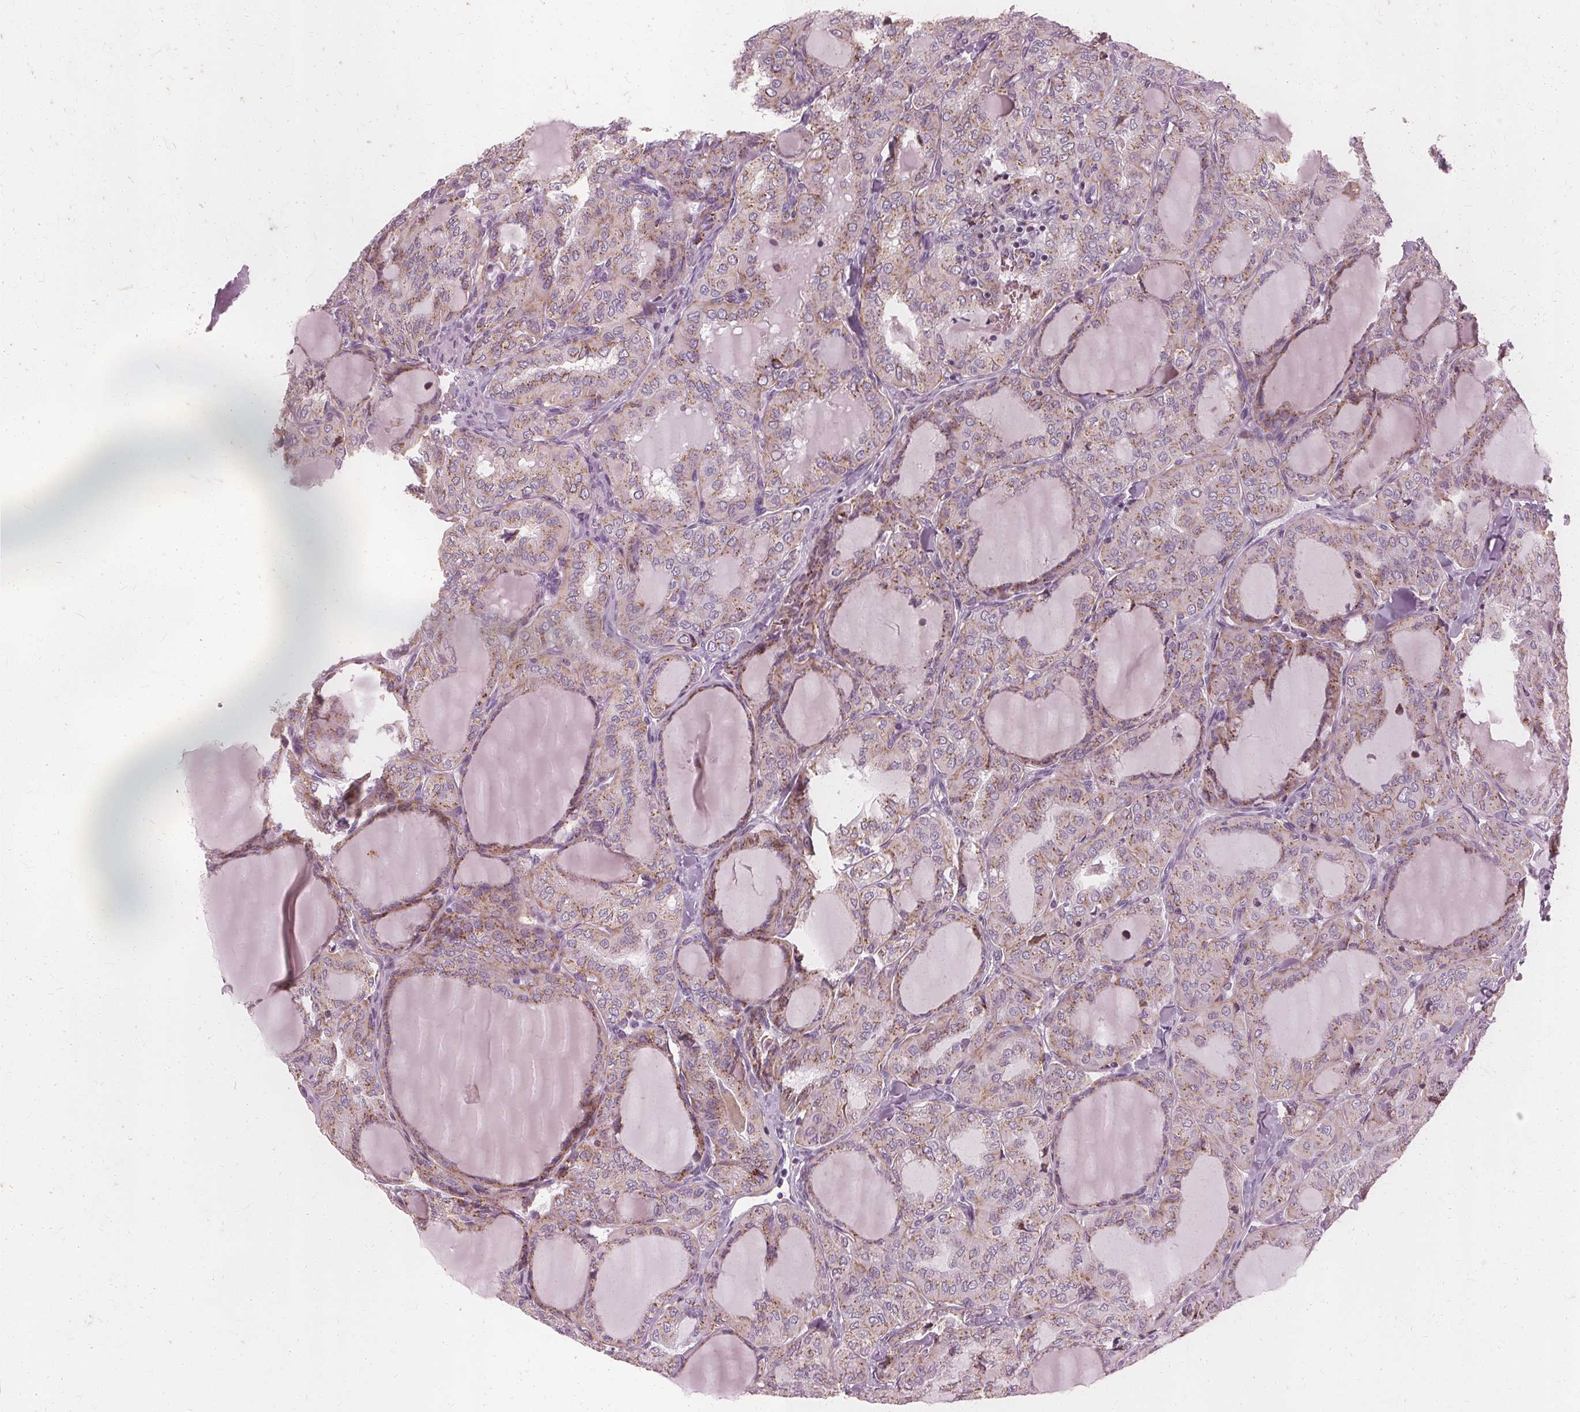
{"staining": {"intensity": "weak", "quantity": "25%-75%", "location": "cytoplasmic/membranous"}, "tissue": "thyroid cancer", "cell_type": "Tumor cells", "image_type": "cancer", "snomed": [{"axis": "morphology", "description": "Papillary adenocarcinoma, NOS"}, {"axis": "topography", "description": "Thyroid gland"}], "caption": "This micrograph exhibits IHC staining of human thyroid cancer (papillary adenocarcinoma), with low weak cytoplasmic/membranous staining in approximately 25%-75% of tumor cells.", "gene": "DNASE2", "patient": {"sex": "male", "age": 20}}